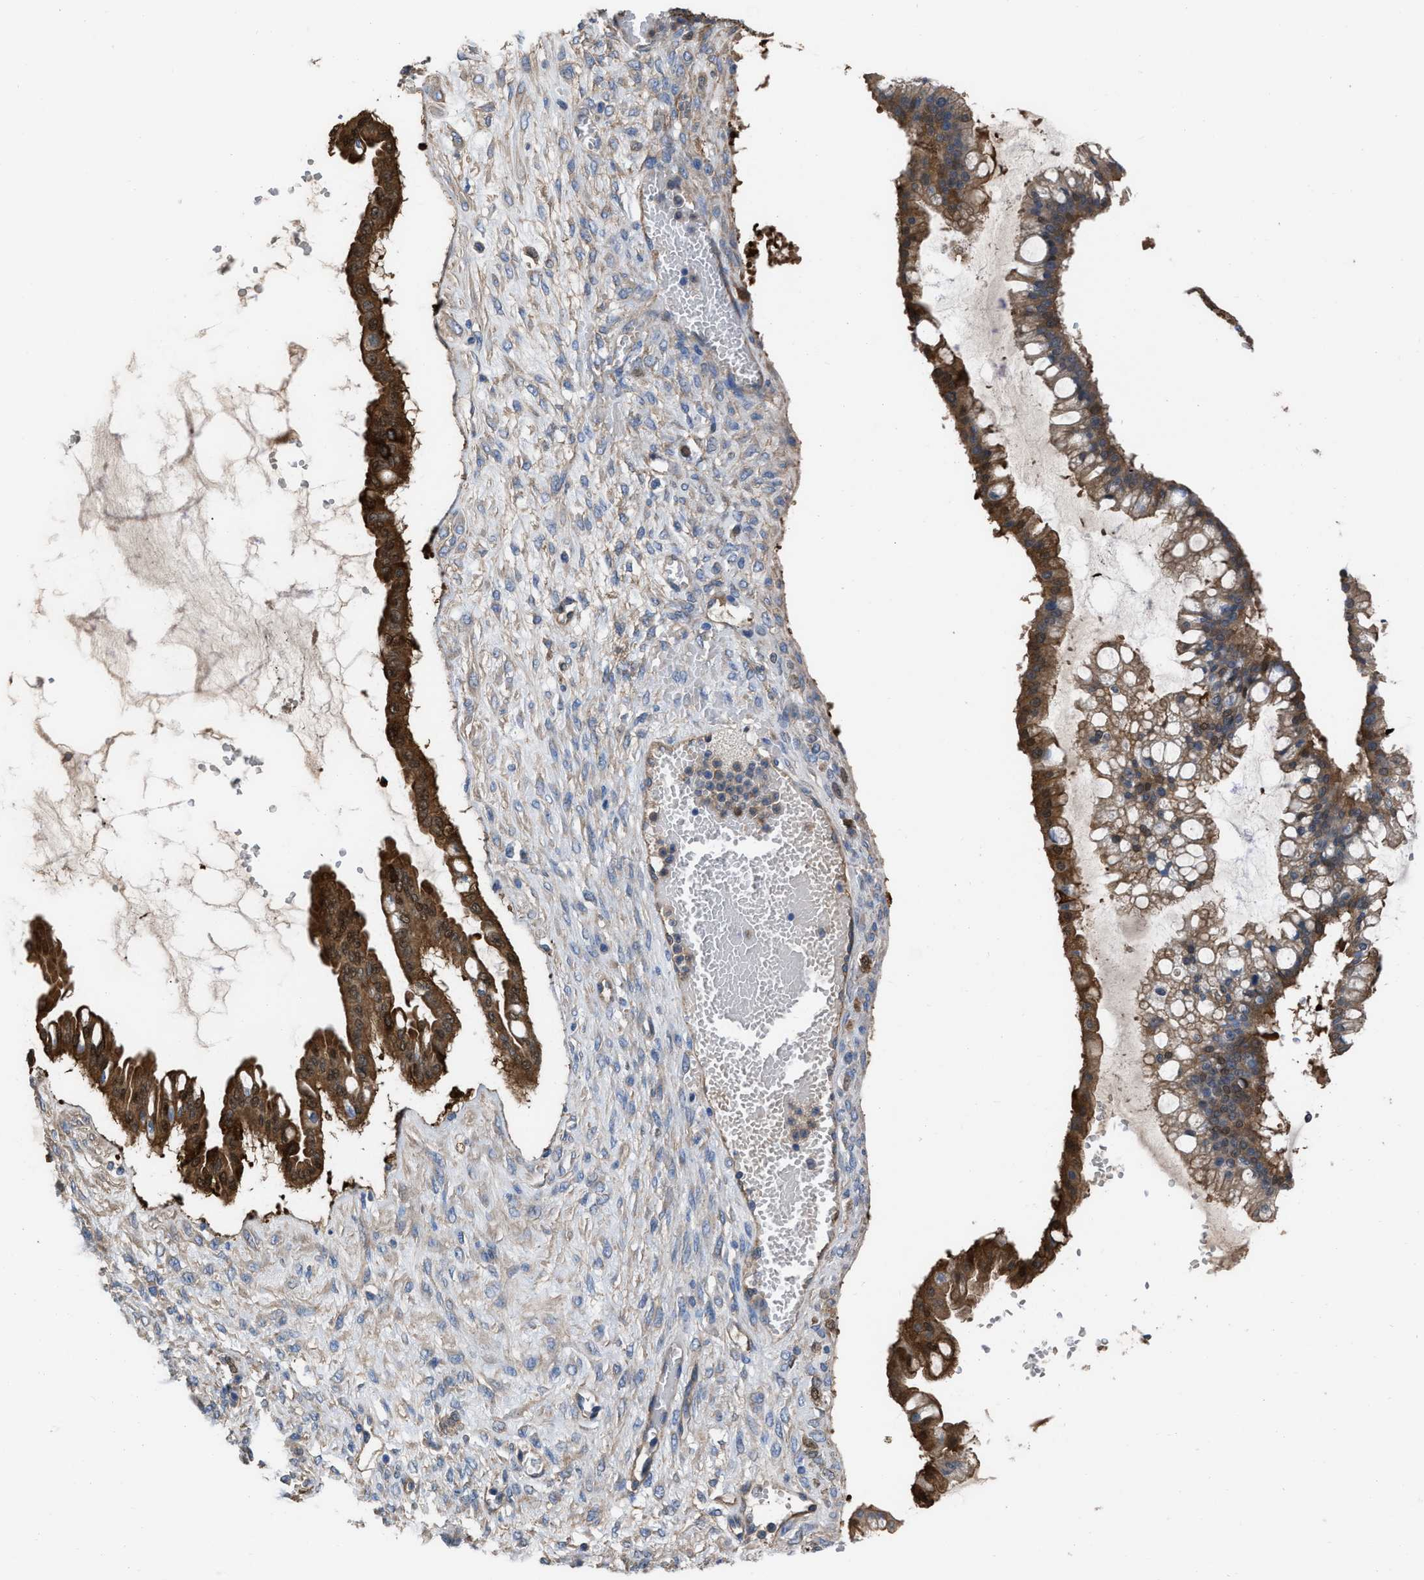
{"staining": {"intensity": "moderate", "quantity": ">75%", "location": "cytoplasmic/membranous"}, "tissue": "ovarian cancer", "cell_type": "Tumor cells", "image_type": "cancer", "snomed": [{"axis": "morphology", "description": "Cystadenocarcinoma, mucinous, NOS"}, {"axis": "topography", "description": "Ovary"}], "caption": "Mucinous cystadenocarcinoma (ovarian) stained with DAB (3,3'-diaminobenzidine) immunohistochemistry (IHC) displays medium levels of moderate cytoplasmic/membranous positivity in about >75% of tumor cells.", "gene": "TRIOBP", "patient": {"sex": "female", "age": 73}}